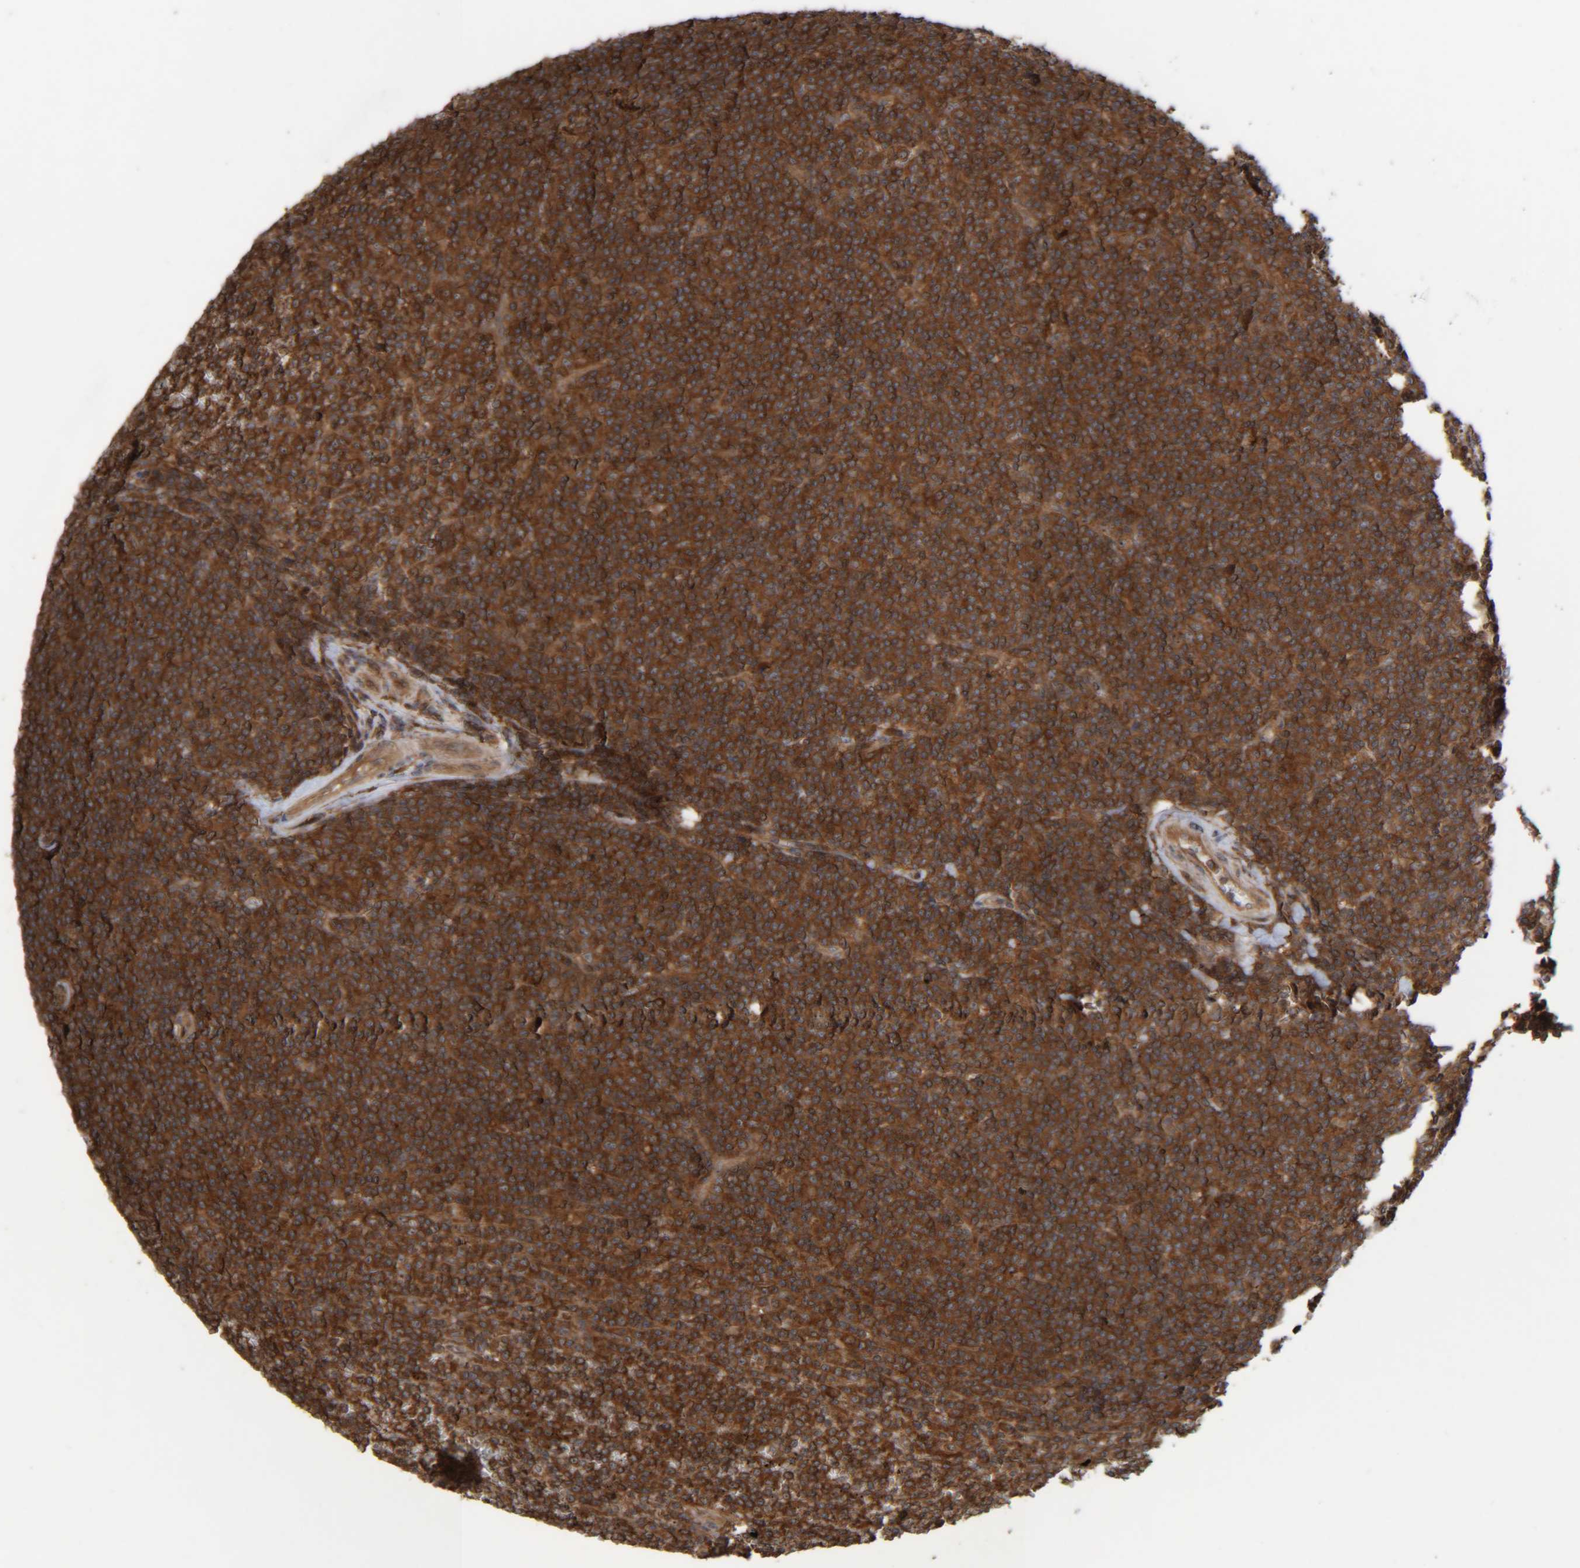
{"staining": {"intensity": "strong", "quantity": ">75%", "location": "cytoplasmic/membranous"}, "tissue": "lymphoma", "cell_type": "Tumor cells", "image_type": "cancer", "snomed": [{"axis": "morphology", "description": "Malignant lymphoma, non-Hodgkin's type, Low grade"}, {"axis": "topography", "description": "Spleen"}], "caption": "Immunohistochemical staining of human lymphoma shows high levels of strong cytoplasmic/membranous protein staining in about >75% of tumor cells.", "gene": "CCDC57", "patient": {"sex": "female", "age": 19}}